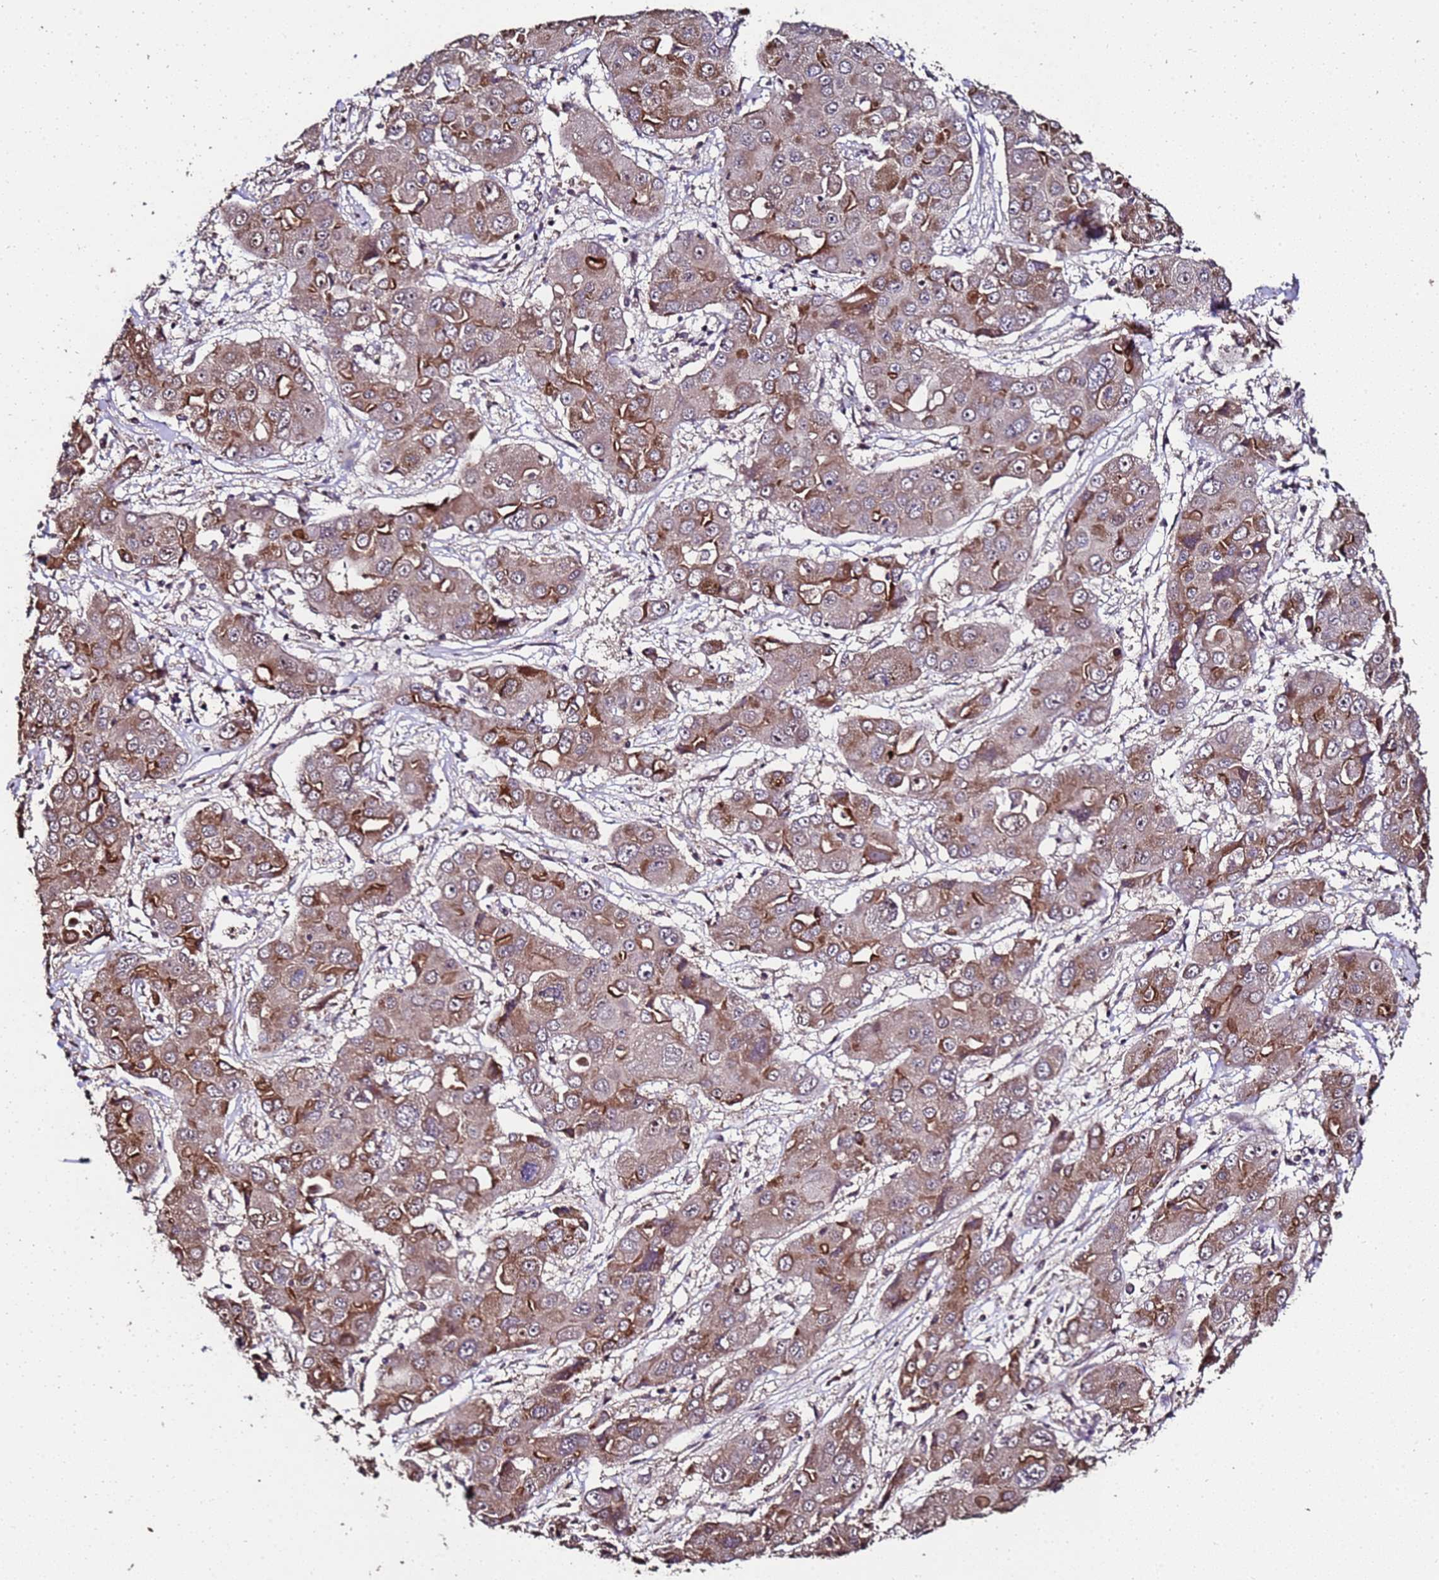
{"staining": {"intensity": "moderate", "quantity": "25%-75%", "location": "cytoplasmic/membranous"}, "tissue": "liver cancer", "cell_type": "Tumor cells", "image_type": "cancer", "snomed": [{"axis": "morphology", "description": "Cholangiocarcinoma"}, {"axis": "topography", "description": "Liver"}], "caption": "Immunohistochemistry (DAB (3,3'-diaminobenzidine)) staining of human liver cholangiocarcinoma exhibits moderate cytoplasmic/membranous protein positivity in about 25%-75% of tumor cells.", "gene": "PRODH", "patient": {"sex": "male", "age": 67}}